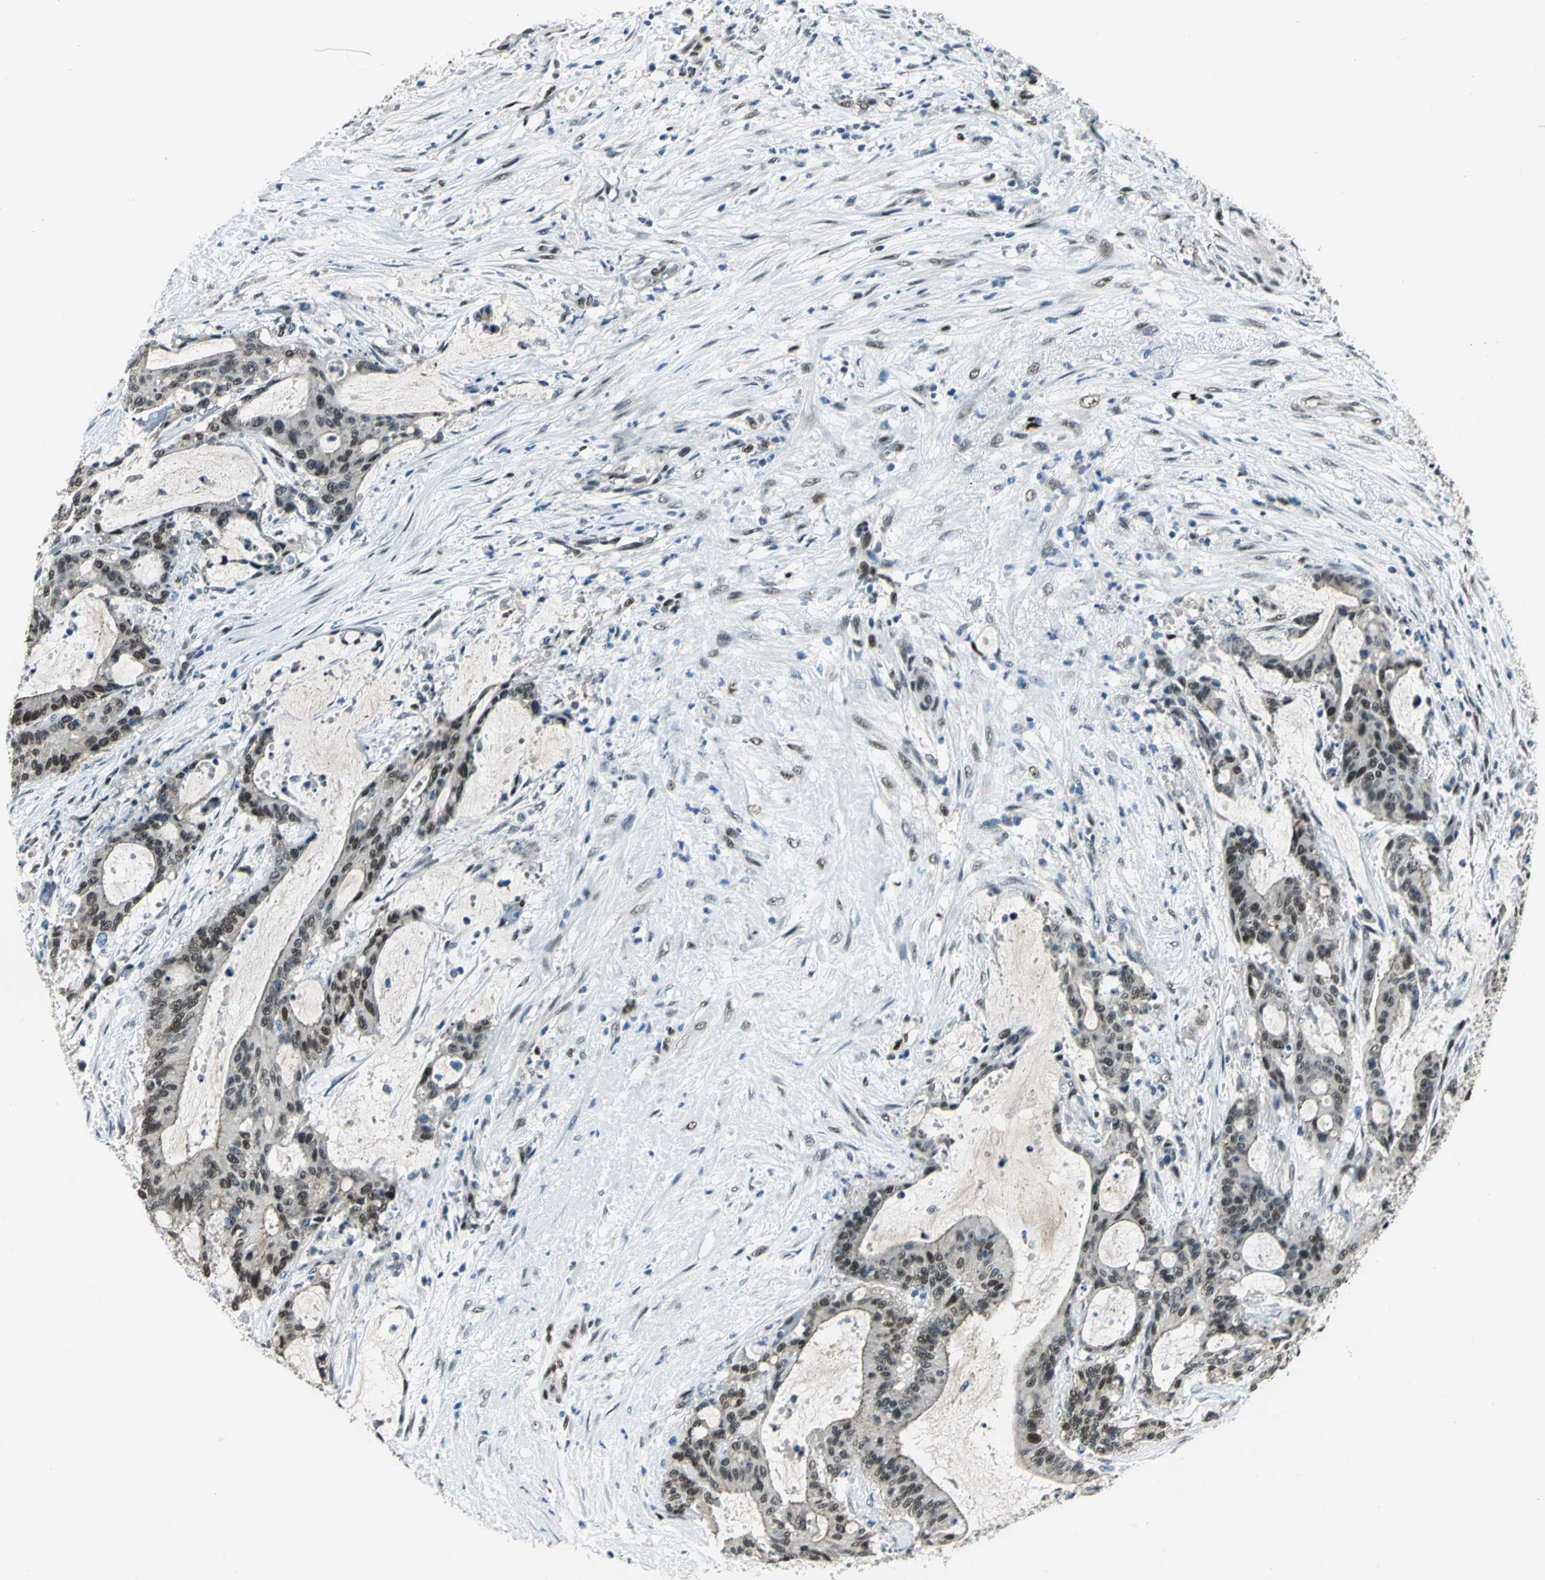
{"staining": {"intensity": "strong", "quantity": ">75%", "location": "cytoplasmic/membranous,nuclear"}, "tissue": "liver cancer", "cell_type": "Tumor cells", "image_type": "cancer", "snomed": [{"axis": "morphology", "description": "Cholangiocarcinoma"}, {"axis": "topography", "description": "Liver"}], "caption": "Protein staining reveals strong cytoplasmic/membranous and nuclear expression in about >75% of tumor cells in liver cholangiocarcinoma.", "gene": "NFIA", "patient": {"sex": "female", "age": 73}}